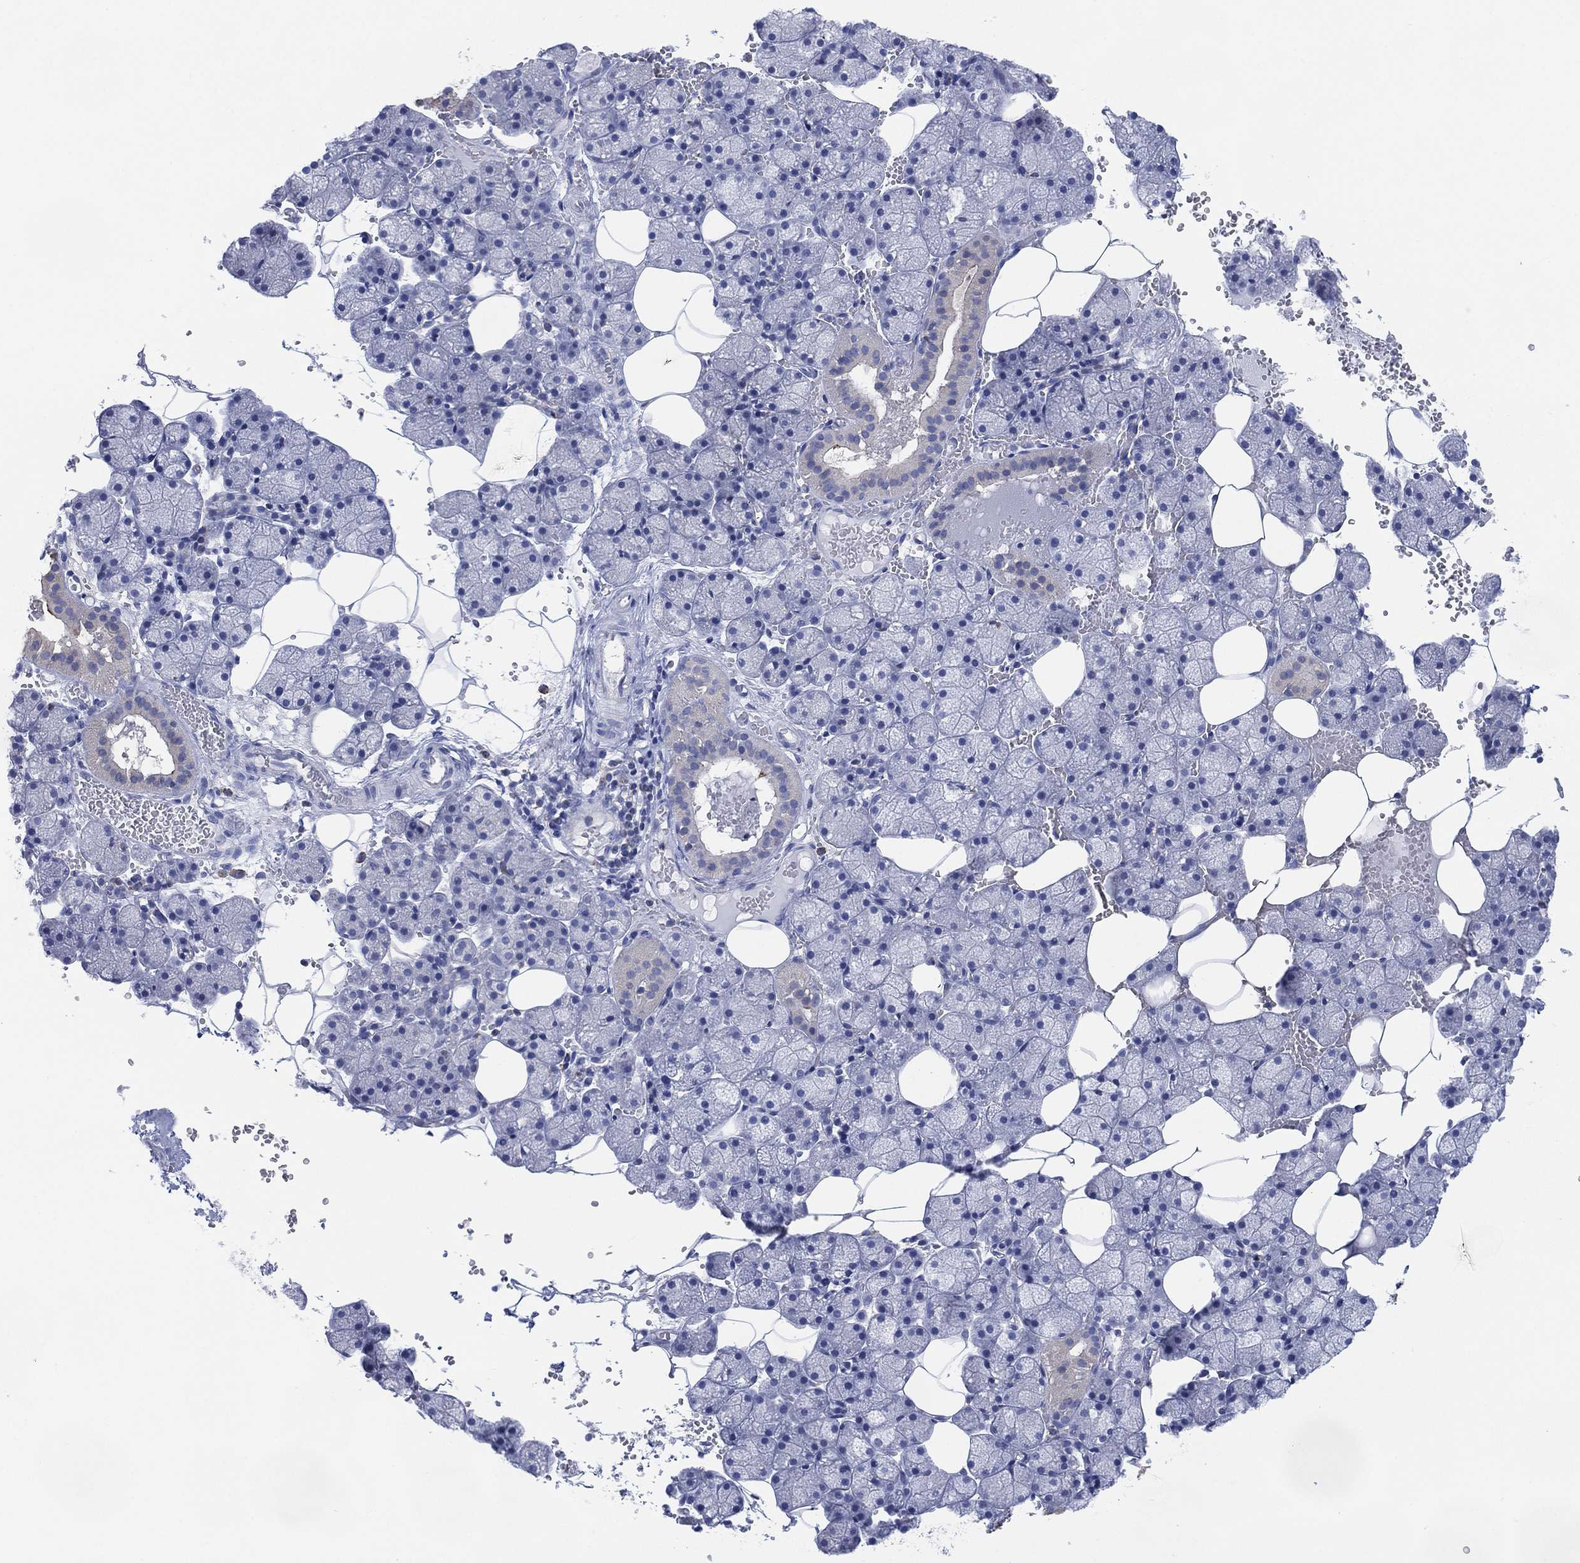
{"staining": {"intensity": "strong", "quantity": "<25%", "location": "cytoplasmic/membranous"}, "tissue": "salivary gland", "cell_type": "Glandular cells", "image_type": "normal", "snomed": [{"axis": "morphology", "description": "Normal tissue, NOS"}, {"axis": "topography", "description": "Salivary gland"}], "caption": "This is an image of immunohistochemistry (IHC) staining of benign salivary gland, which shows strong staining in the cytoplasmic/membranous of glandular cells.", "gene": "CFTR", "patient": {"sex": "male", "age": 38}}